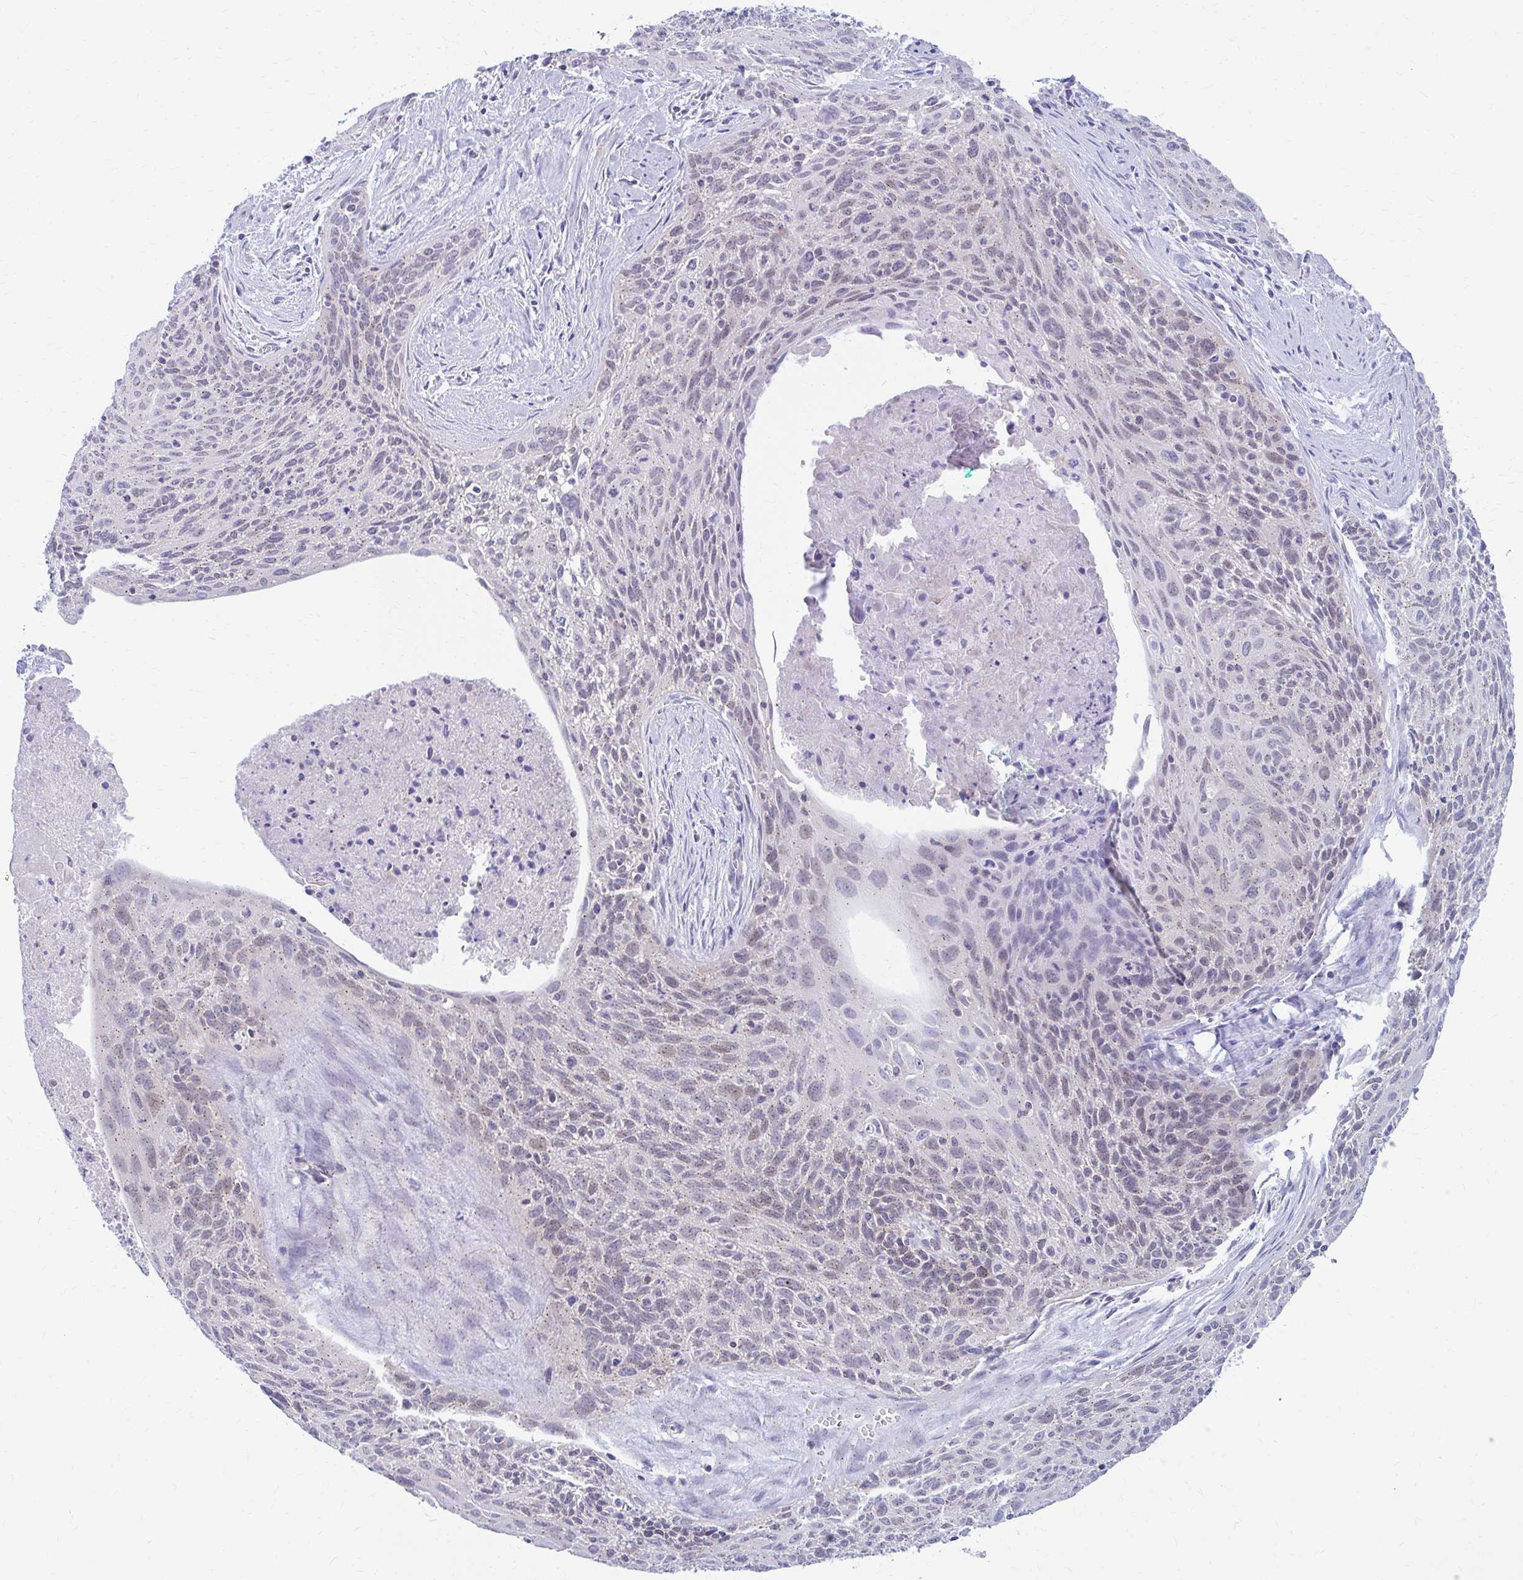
{"staining": {"intensity": "weak", "quantity": "25%-75%", "location": "cytoplasmic/membranous,nuclear"}, "tissue": "cervical cancer", "cell_type": "Tumor cells", "image_type": "cancer", "snomed": [{"axis": "morphology", "description": "Squamous cell carcinoma, NOS"}, {"axis": "topography", "description": "Cervix"}], "caption": "Weak cytoplasmic/membranous and nuclear positivity is appreciated in approximately 25%-75% of tumor cells in cervical cancer (squamous cell carcinoma).", "gene": "RADIL", "patient": {"sex": "female", "age": 55}}